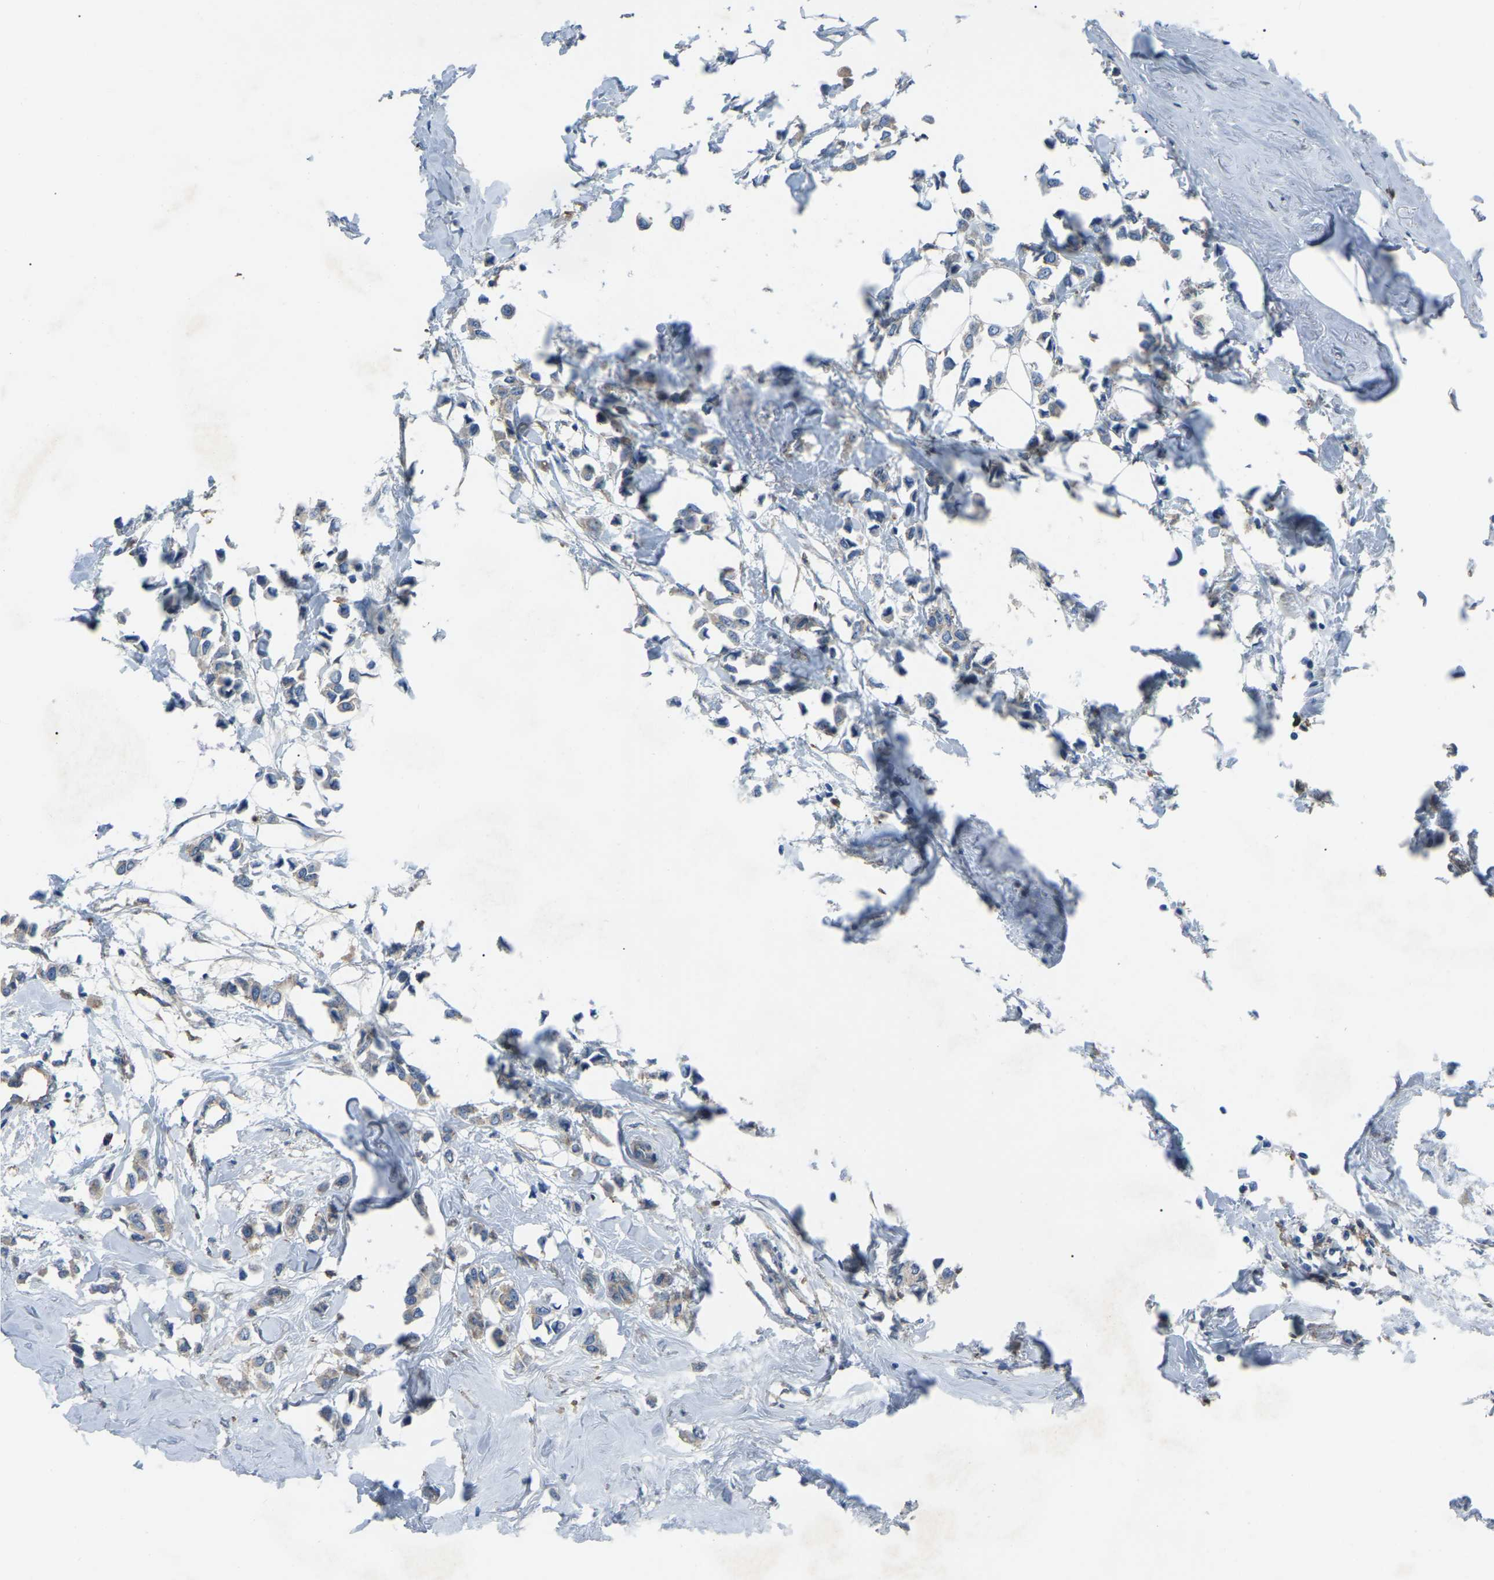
{"staining": {"intensity": "weak", "quantity": "25%-75%", "location": "cytoplasmic/membranous"}, "tissue": "breast cancer", "cell_type": "Tumor cells", "image_type": "cancer", "snomed": [{"axis": "morphology", "description": "Lobular carcinoma"}, {"axis": "topography", "description": "Breast"}], "caption": "Protein staining of breast cancer tissue demonstrates weak cytoplasmic/membranous staining in approximately 25%-75% of tumor cells.", "gene": "AIMP1", "patient": {"sex": "female", "age": 51}}